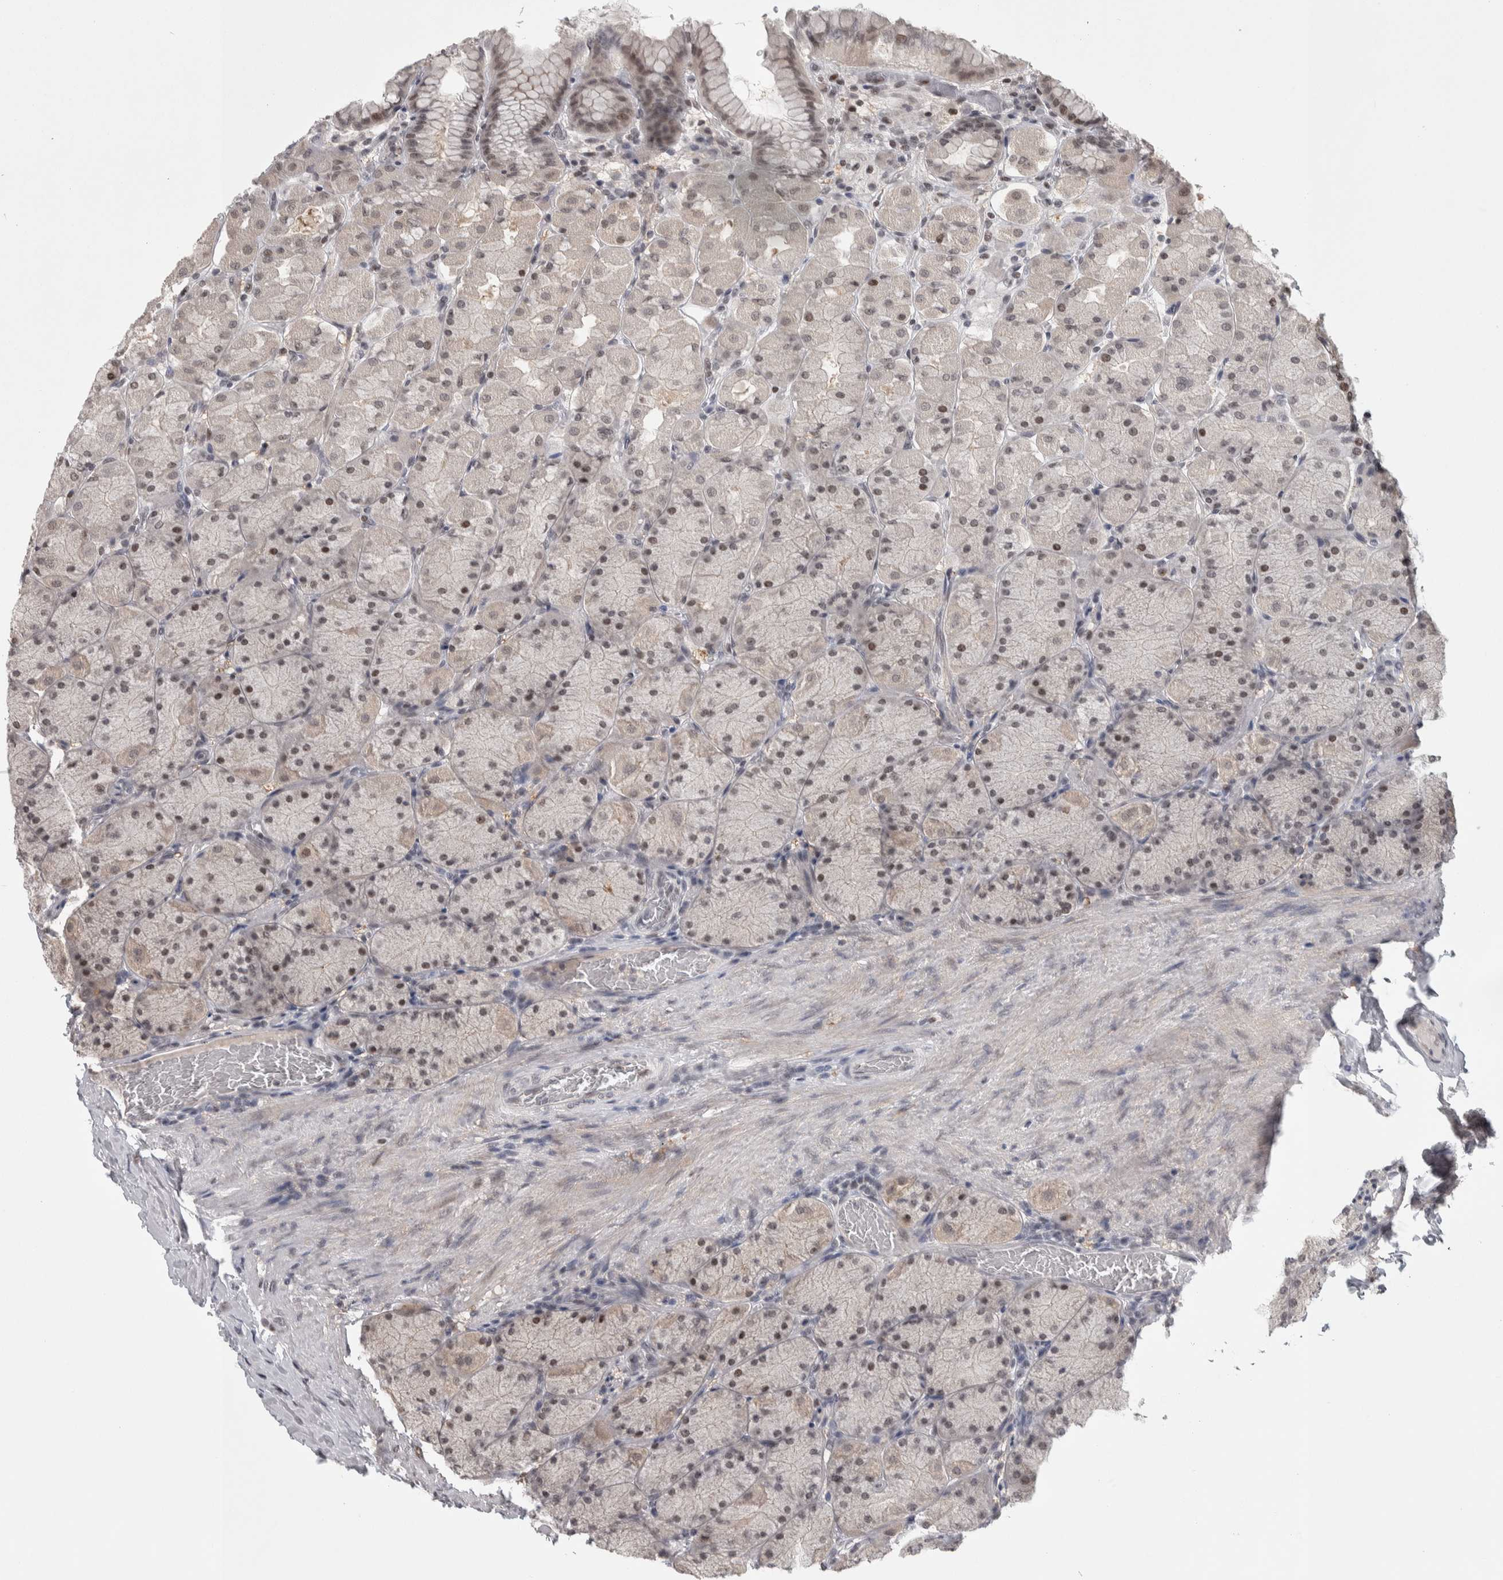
{"staining": {"intensity": "moderate", "quantity": "25%-75%", "location": "nuclear"}, "tissue": "stomach", "cell_type": "Glandular cells", "image_type": "normal", "snomed": [{"axis": "morphology", "description": "Normal tissue, NOS"}, {"axis": "topography", "description": "Stomach, upper"}], "caption": "Immunohistochemistry (IHC) image of unremarkable stomach stained for a protein (brown), which exhibits medium levels of moderate nuclear positivity in approximately 25%-75% of glandular cells.", "gene": "ZSCAN21", "patient": {"sex": "female", "age": 56}}